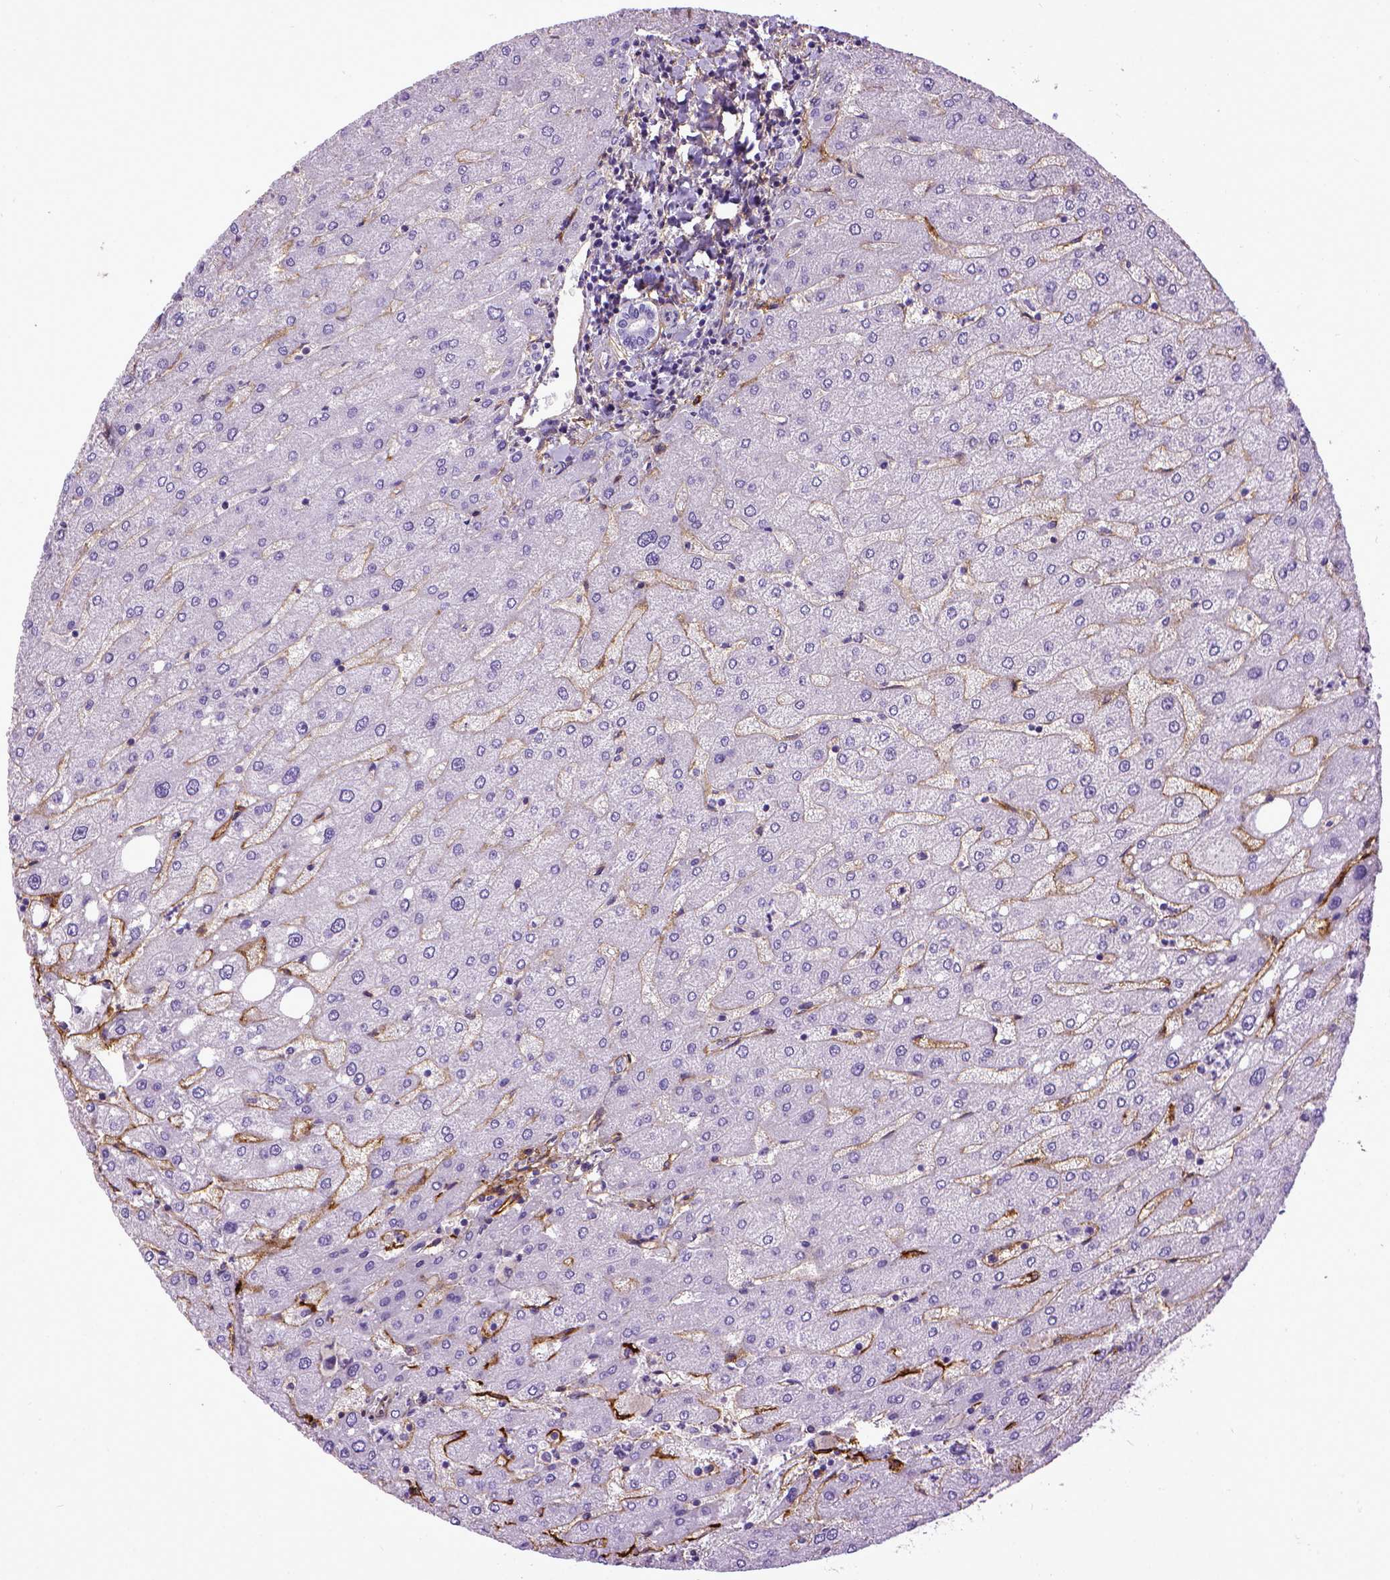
{"staining": {"intensity": "negative", "quantity": "none", "location": "none"}, "tissue": "liver", "cell_type": "Cholangiocytes", "image_type": "normal", "snomed": [{"axis": "morphology", "description": "Normal tissue, NOS"}, {"axis": "topography", "description": "Liver"}], "caption": "Protein analysis of normal liver shows no significant positivity in cholangiocytes.", "gene": "ENG", "patient": {"sex": "male", "age": 67}}